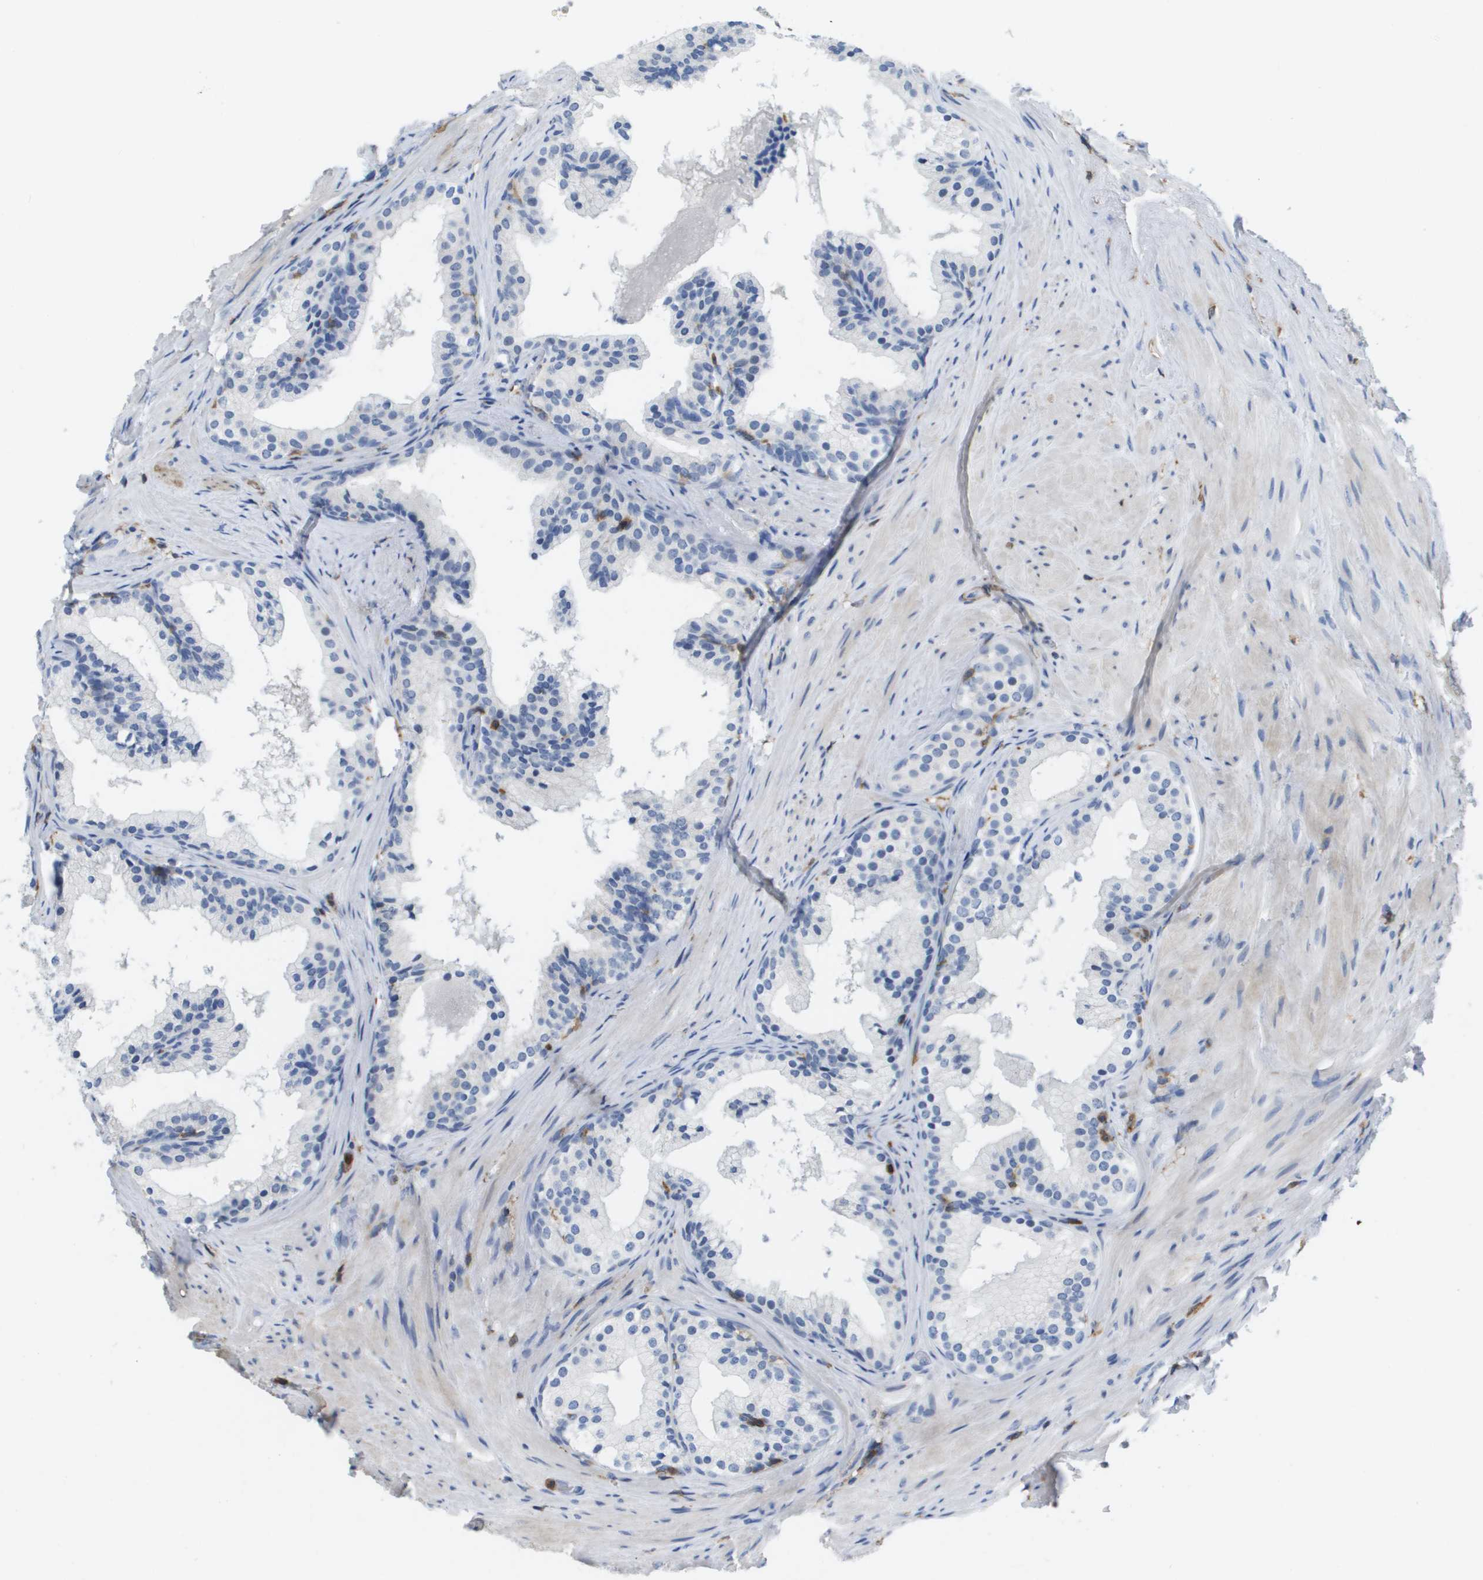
{"staining": {"intensity": "negative", "quantity": "none", "location": "none"}, "tissue": "prostate cancer", "cell_type": "Tumor cells", "image_type": "cancer", "snomed": [{"axis": "morphology", "description": "Adenocarcinoma, Low grade"}, {"axis": "topography", "description": "Prostate"}], "caption": "Prostate cancer was stained to show a protein in brown. There is no significant positivity in tumor cells. (DAB (3,3'-diaminobenzidine) immunohistochemistry, high magnification).", "gene": "RCSD1", "patient": {"sex": "male", "age": 69}}